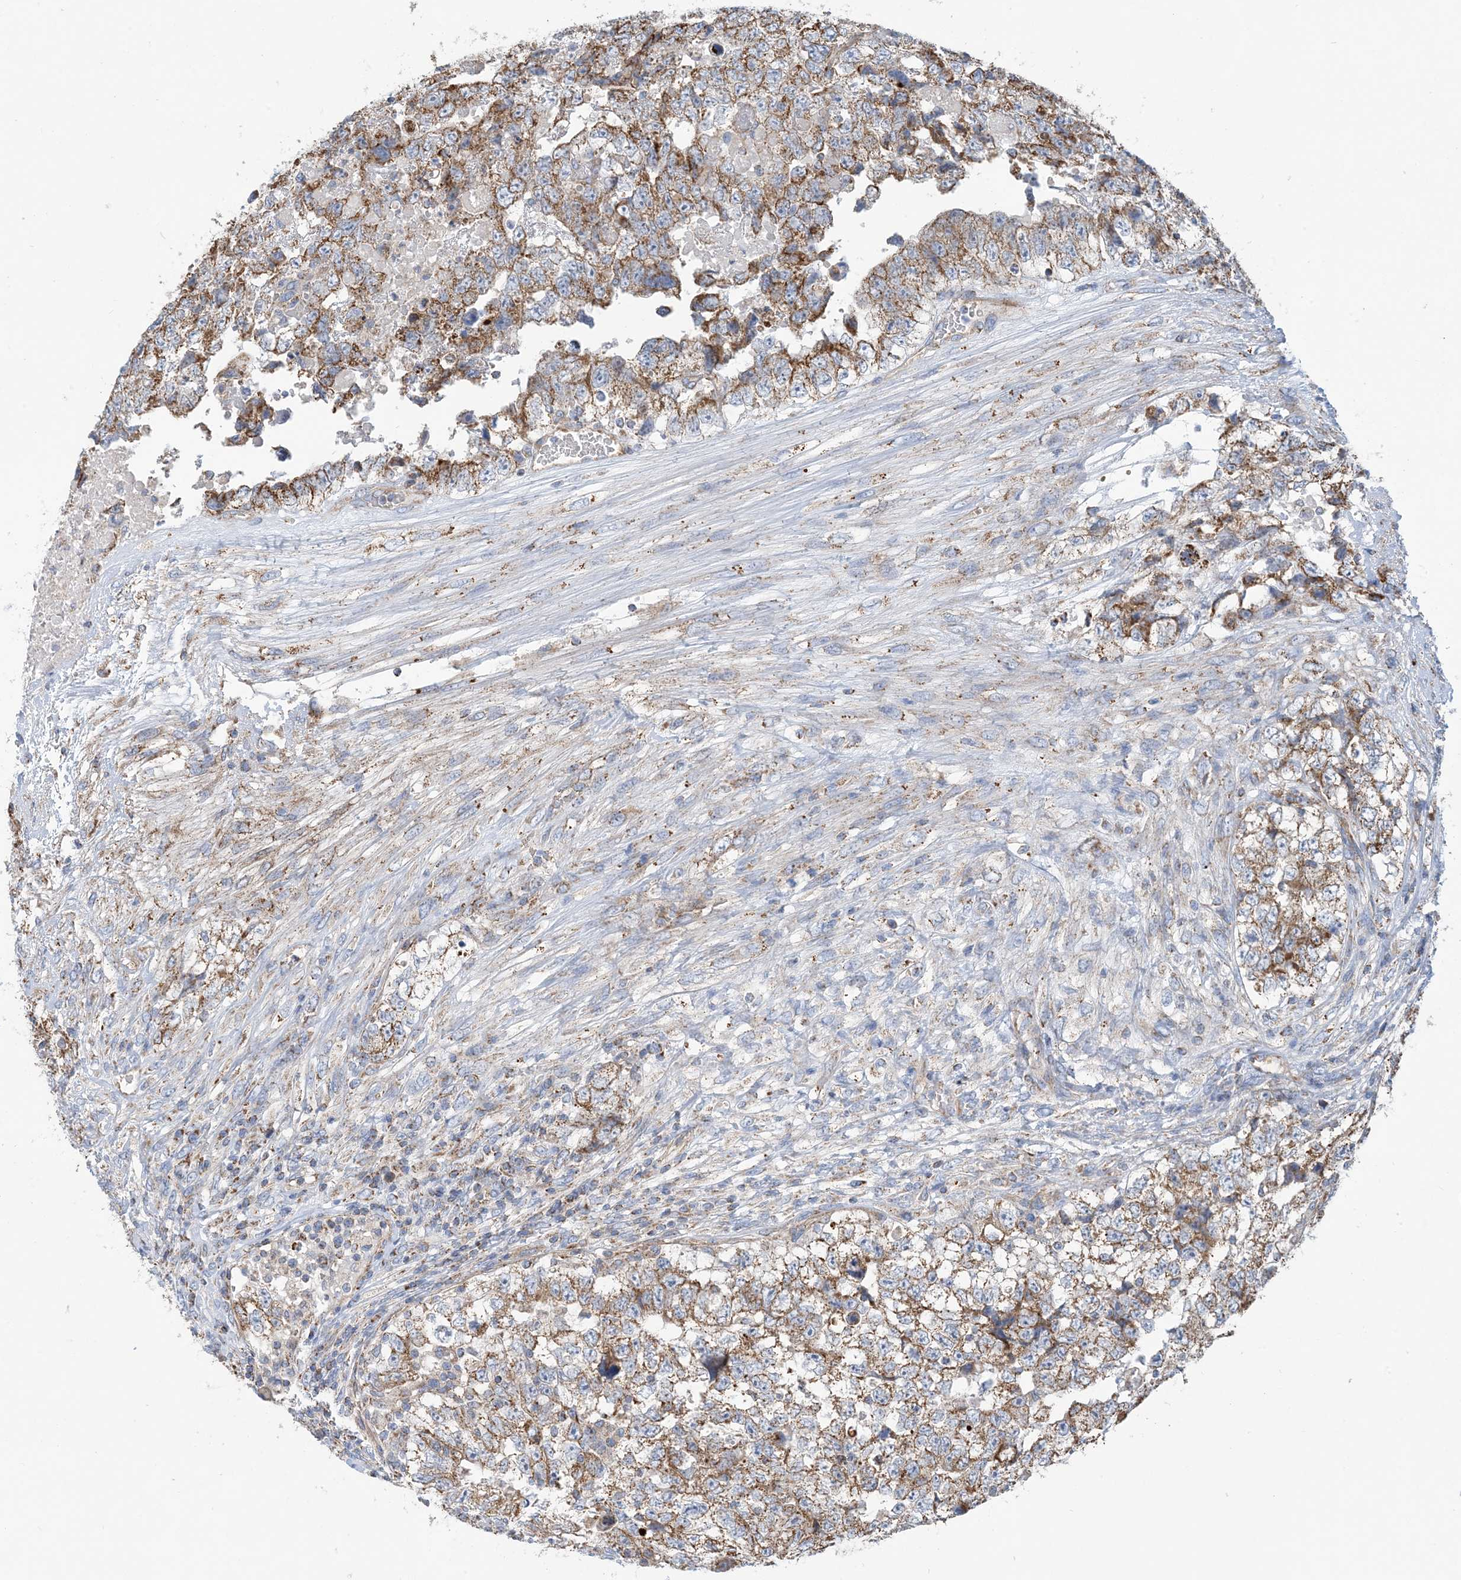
{"staining": {"intensity": "moderate", "quantity": ">75%", "location": "cytoplasmic/membranous"}, "tissue": "testis cancer", "cell_type": "Tumor cells", "image_type": "cancer", "snomed": [{"axis": "morphology", "description": "Carcinoma, Embryonal, NOS"}, {"axis": "topography", "description": "Testis"}], "caption": "Brown immunohistochemical staining in human testis cancer demonstrates moderate cytoplasmic/membranous positivity in about >75% of tumor cells.", "gene": "PHOSPHO2", "patient": {"sex": "male", "age": 37}}